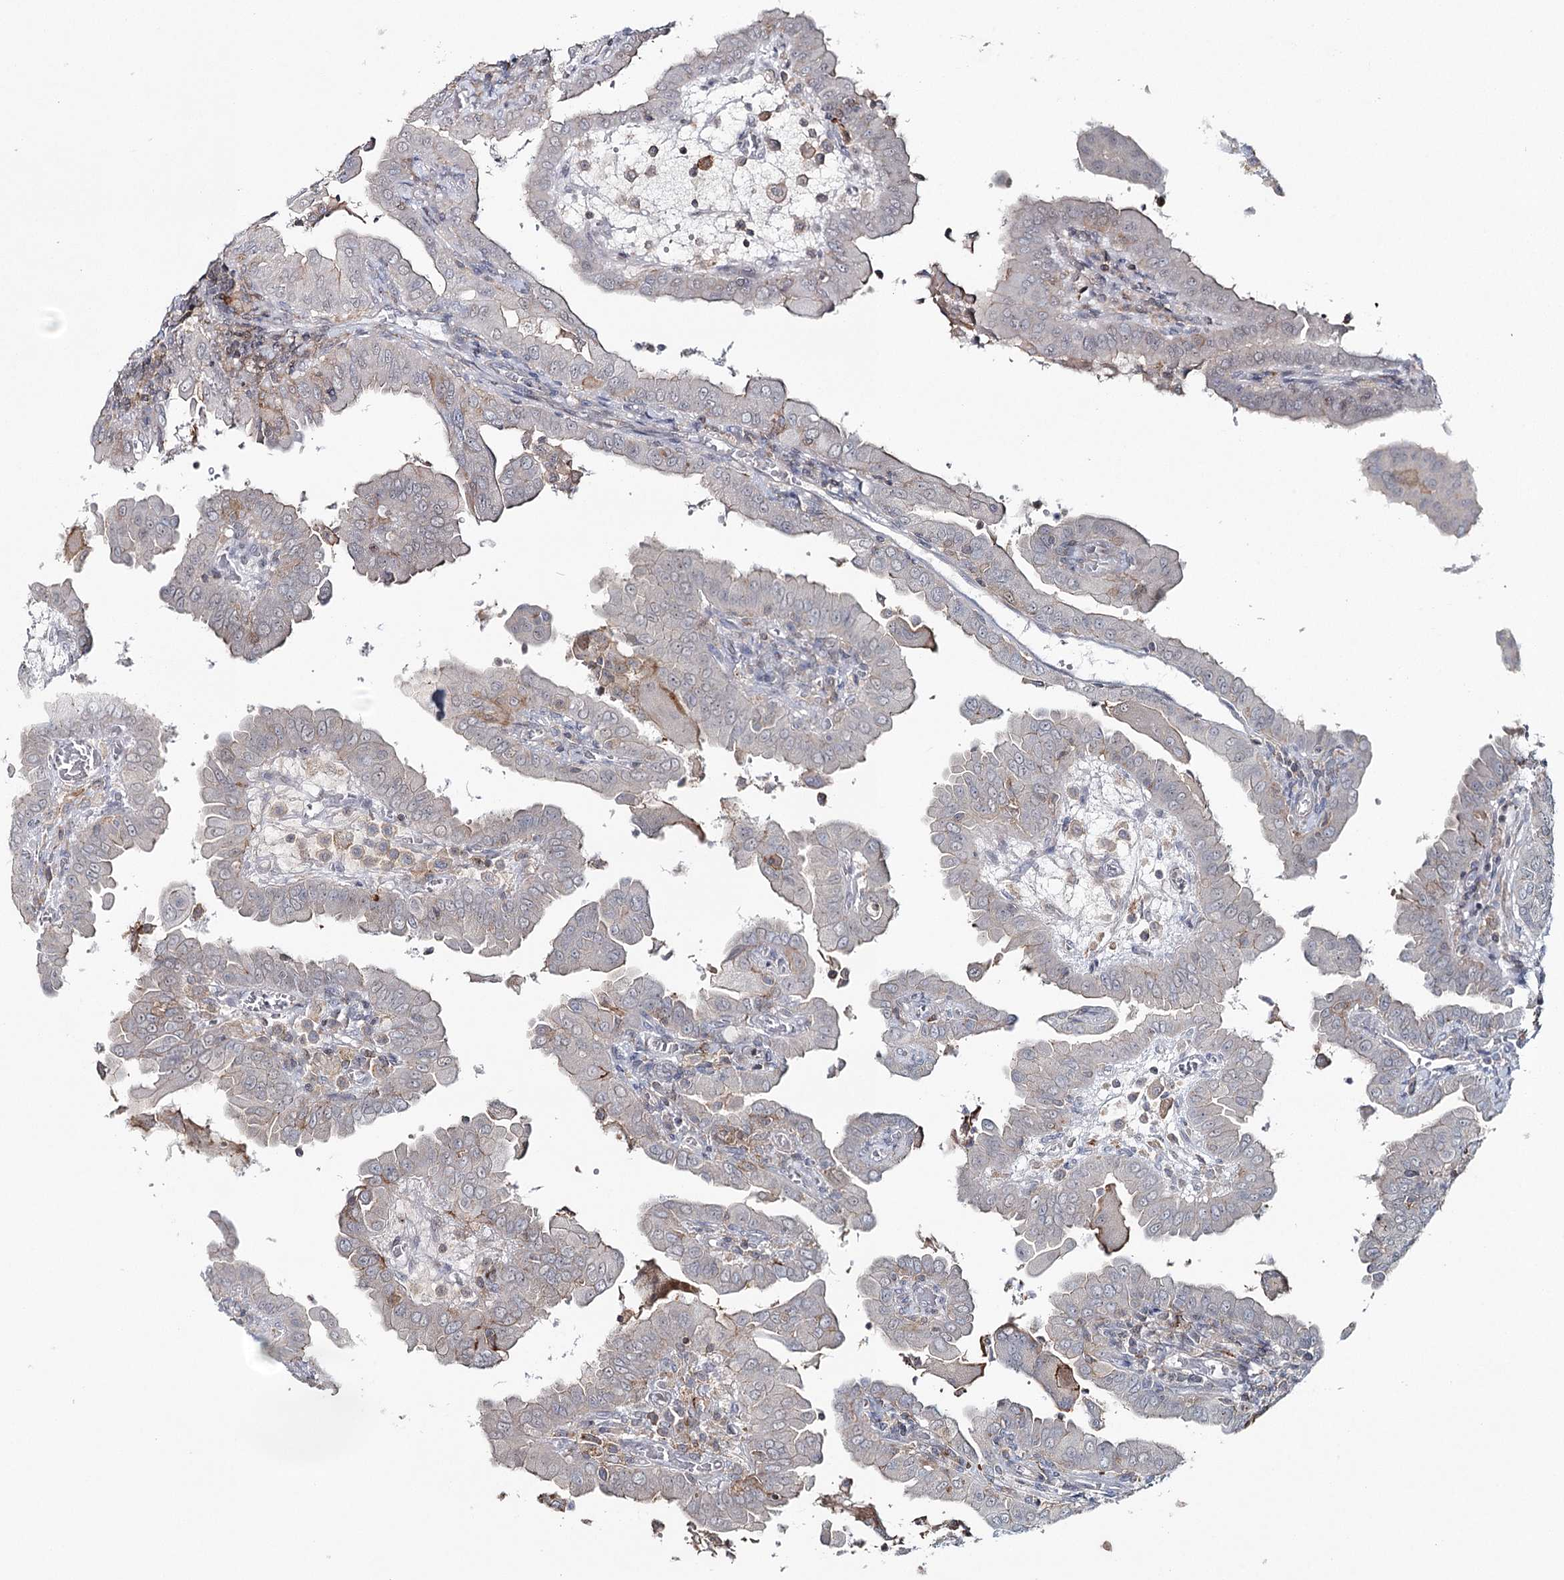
{"staining": {"intensity": "negative", "quantity": "none", "location": "none"}, "tissue": "thyroid cancer", "cell_type": "Tumor cells", "image_type": "cancer", "snomed": [{"axis": "morphology", "description": "Papillary adenocarcinoma, NOS"}, {"axis": "topography", "description": "Thyroid gland"}], "caption": "Human papillary adenocarcinoma (thyroid) stained for a protein using IHC exhibits no positivity in tumor cells.", "gene": "ZC3H8", "patient": {"sex": "male", "age": 33}}